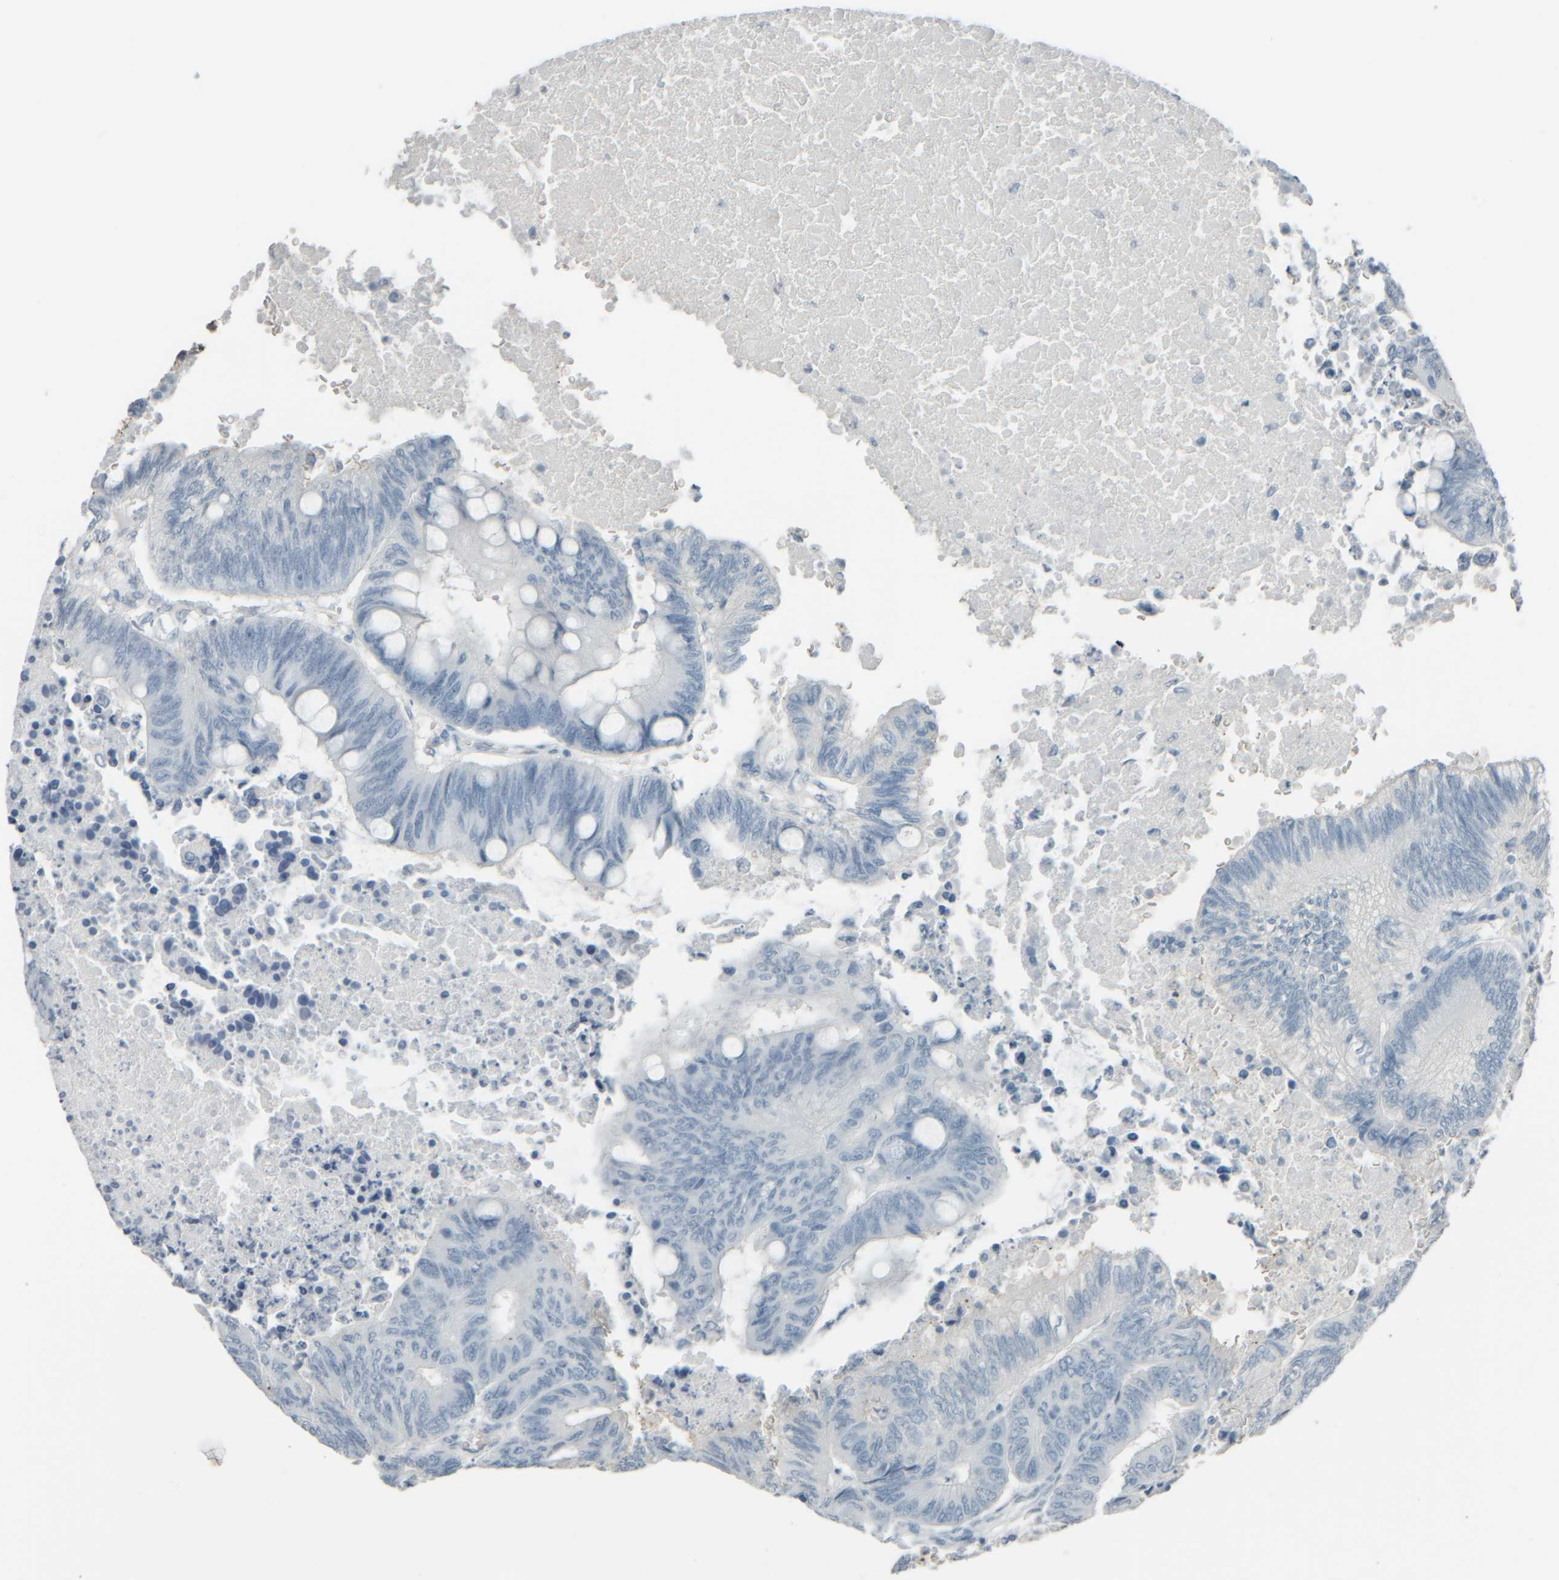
{"staining": {"intensity": "negative", "quantity": "none", "location": "none"}, "tissue": "colorectal cancer", "cell_type": "Tumor cells", "image_type": "cancer", "snomed": [{"axis": "morphology", "description": "Normal tissue, NOS"}, {"axis": "morphology", "description": "Adenocarcinoma, NOS"}, {"axis": "topography", "description": "Rectum"}, {"axis": "topography", "description": "Peripheral nerve tissue"}], "caption": "This is a micrograph of immunohistochemistry (IHC) staining of colorectal cancer (adenocarcinoma), which shows no expression in tumor cells.", "gene": "TPSAB1", "patient": {"sex": "male", "age": 92}}